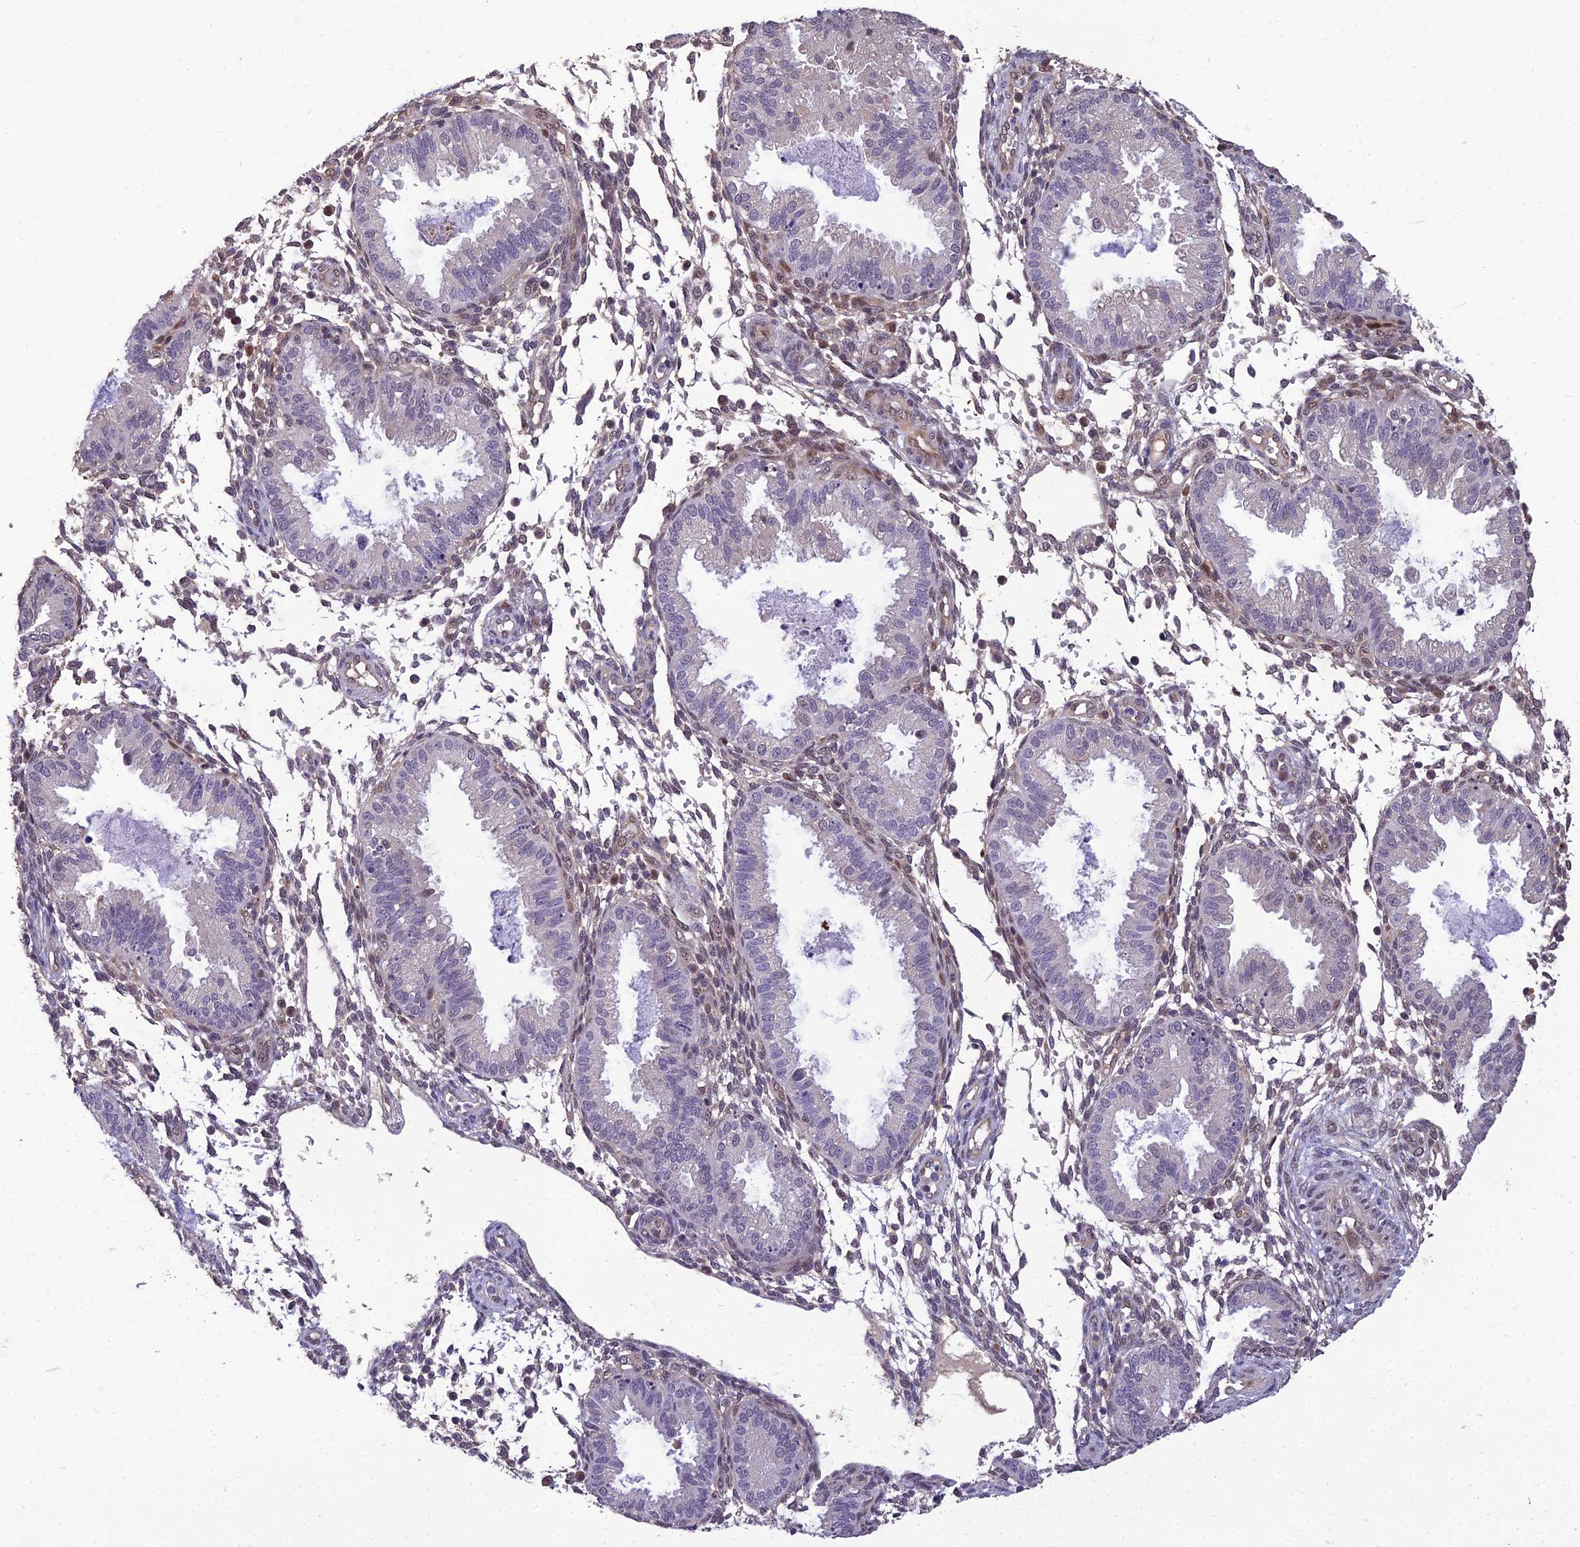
{"staining": {"intensity": "negative", "quantity": "none", "location": "none"}, "tissue": "endometrium", "cell_type": "Cells in endometrial stroma", "image_type": "normal", "snomed": [{"axis": "morphology", "description": "Normal tissue, NOS"}, {"axis": "topography", "description": "Endometrium"}], "caption": "Cells in endometrial stroma show no significant expression in unremarkable endometrium. (Stains: DAB immunohistochemistry with hematoxylin counter stain, Microscopy: brightfield microscopy at high magnification).", "gene": "GRWD1", "patient": {"sex": "female", "age": 33}}